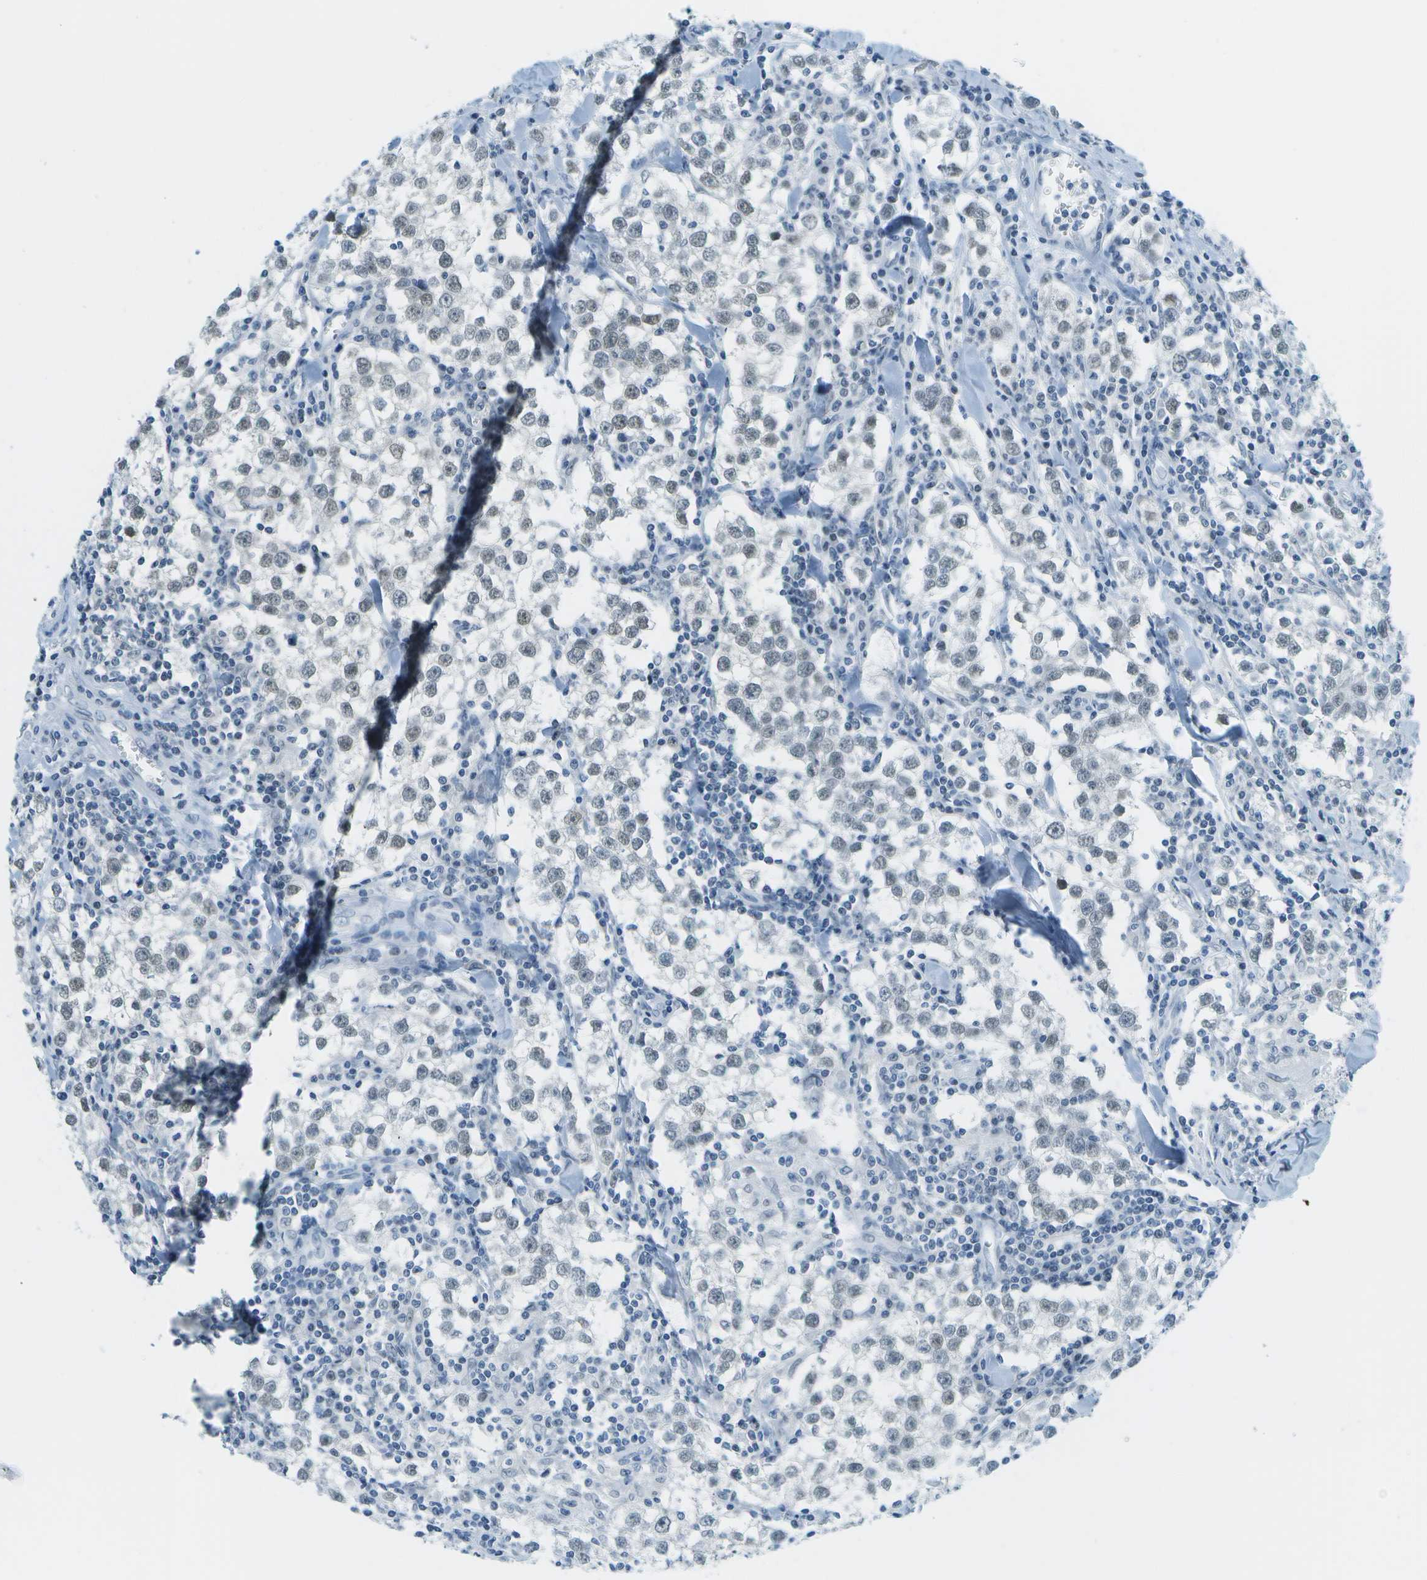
{"staining": {"intensity": "moderate", "quantity": "<25%", "location": "nuclear"}, "tissue": "testis cancer", "cell_type": "Tumor cells", "image_type": "cancer", "snomed": [{"axis": "morphology", "description": "Seminoma, NOS"}, {"axis": "morphology", "description": "Carcinoma, Embryonal, NOS"}, {"axis": "topography", "description": "Testis"}], "caption": "This histopathology image shows immunohistochemistry staining of testis cancer, with low moderate nuclear staining in approximately <25% of tumor cells.", "gene": "NEK11", "patient": {"sex": "male", "age": 36}}